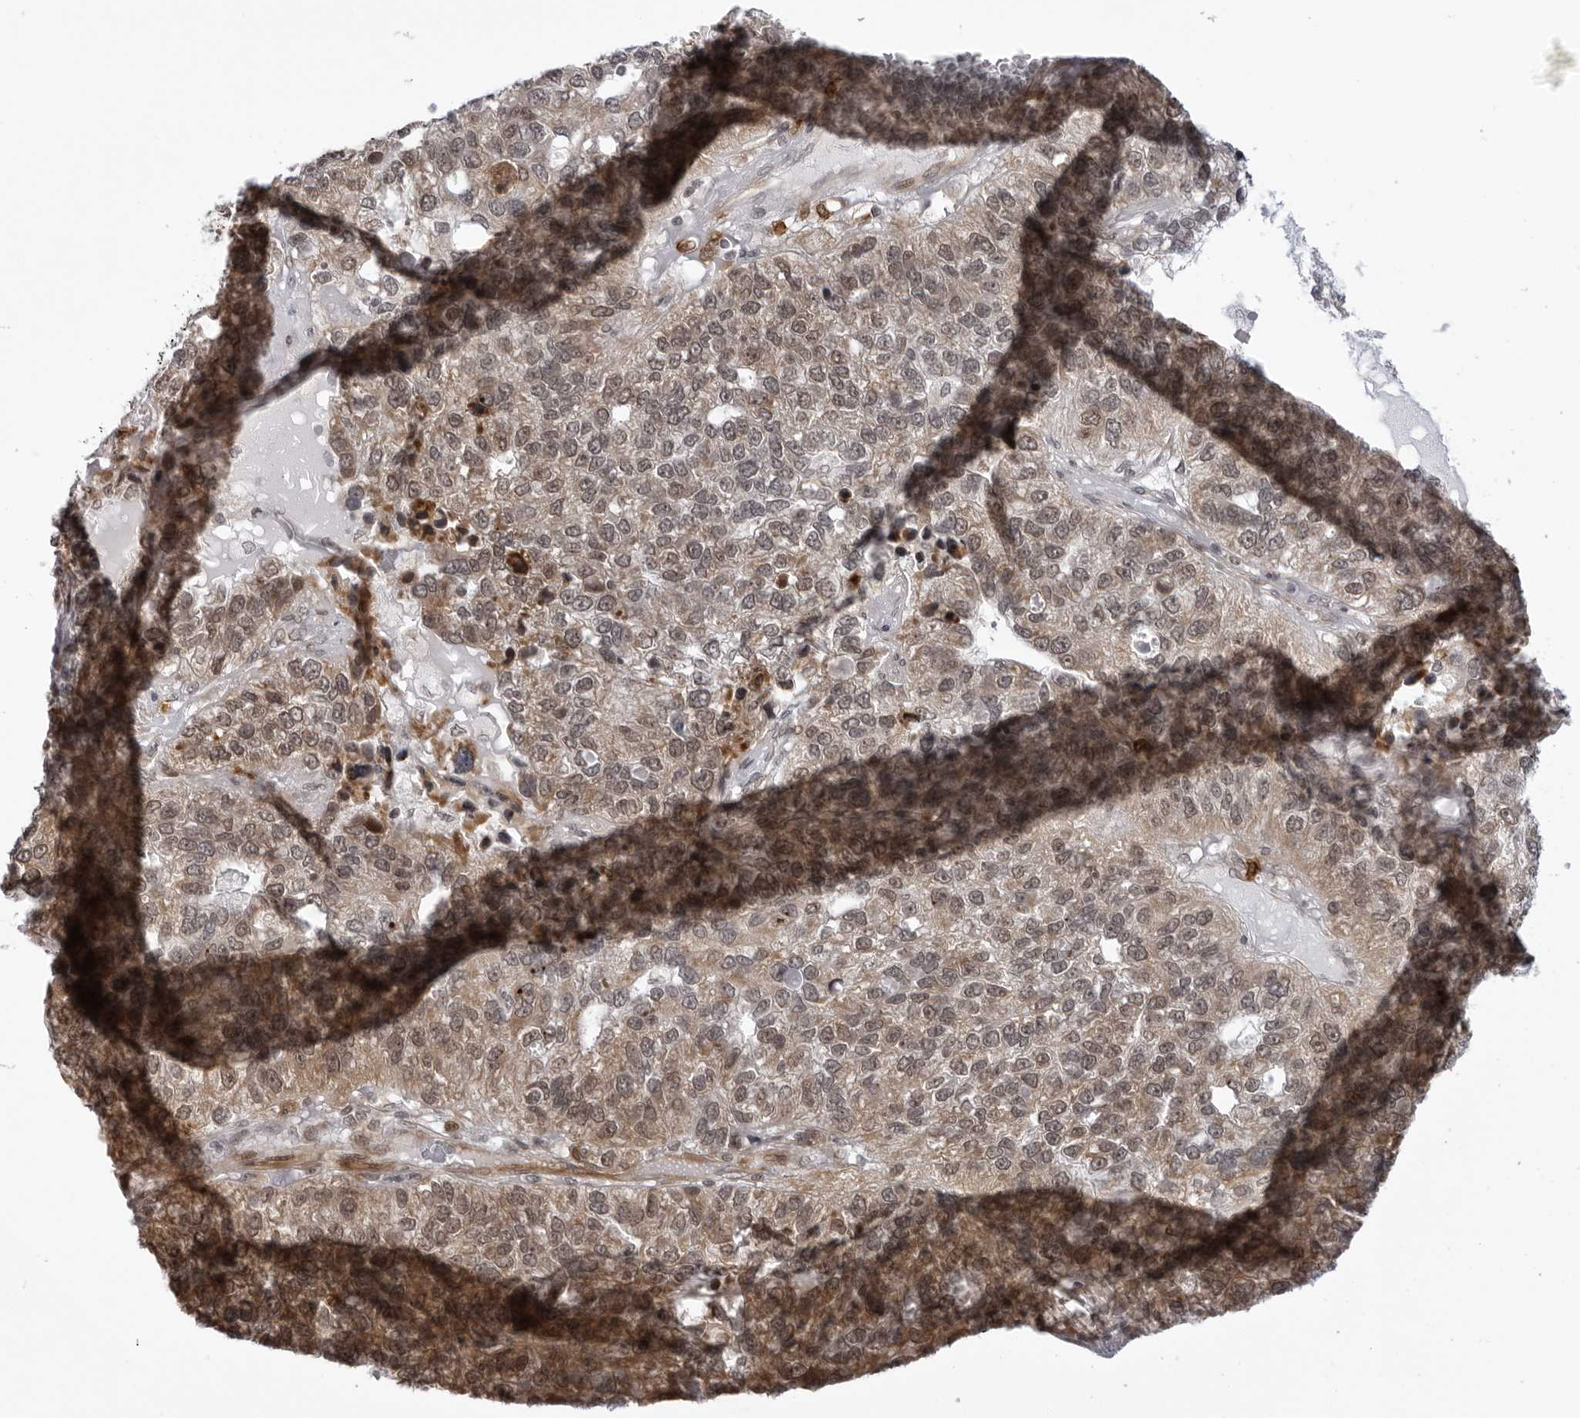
{"staining": {"intensity": "weak", "quantity": "25%-75%", "location": "cytoplasmic/membranous"}, "tissue": "pancreatic cancer", "cell_type": "Tumor cells", "image_type": "cancer", "snomed": [{"axis": "morphology", "description": "Adenocarcinoma, NOS"}, {"axis": "topography", "description": "Pancreas"}], "caption": "This histopathology image reveals IHC staining of human pancreatic cancer (adenocarcinoma), with low weak cytoplasmic/membranous positivity in approximately 25%-75% of tumor cells.", "gene": "GCSAML", "patient": {"sex": "female", "age": 61}}